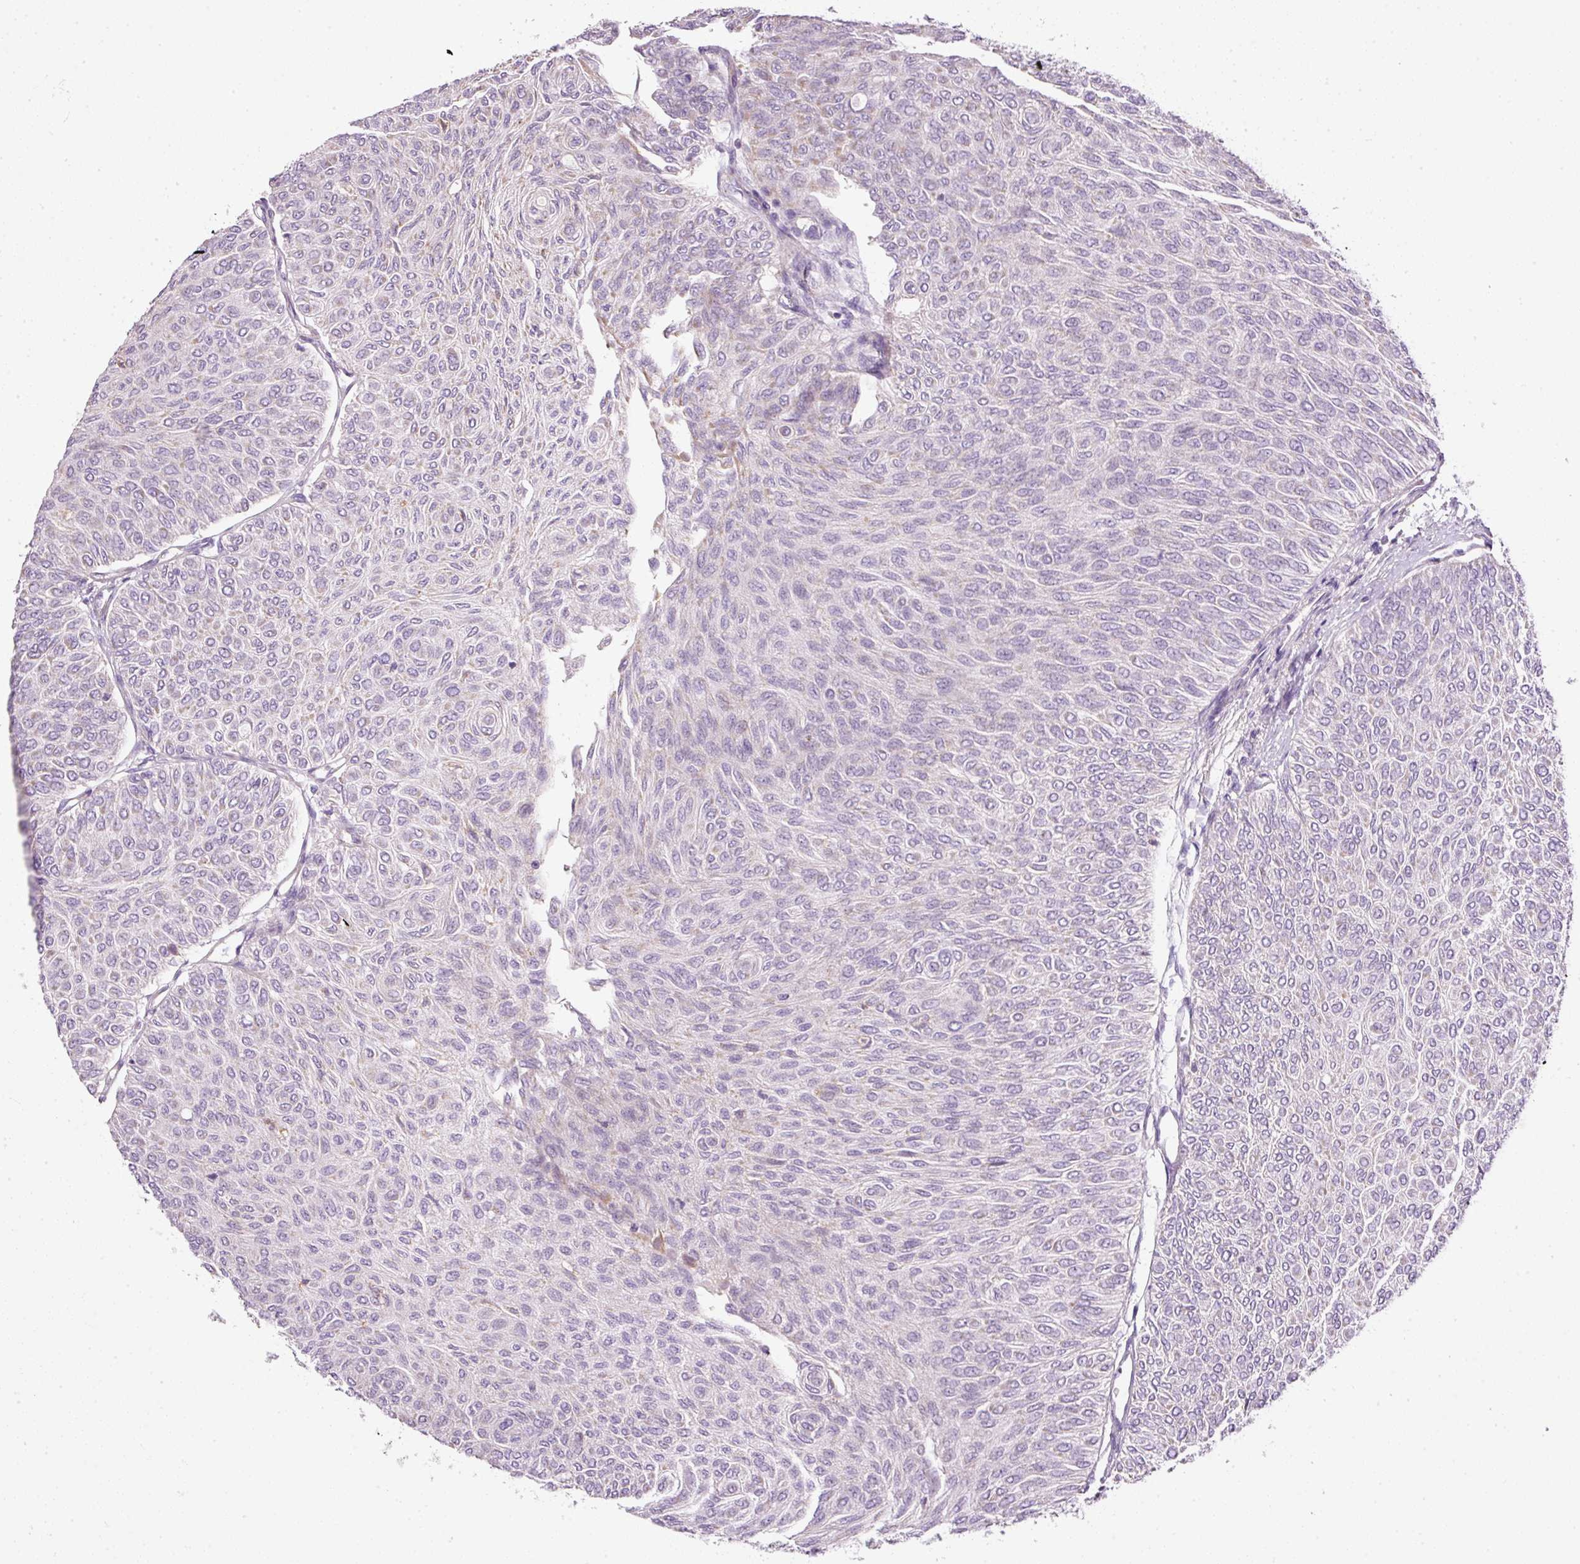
{"staining": {"intensity": "negative", "quantity": "none", "location": "none"}, "tissue": "urothelial cancer", "cell_type": "Tumor cells", "image_type": "cancer", "snomed": [{"axis": "morphology", "description": "Urothelial carcinoma, Low grade"}, {"axis": "topography", "description": "Urinary bladder"}], "caption": "Immunohistochemistry (IHC) photomicrograph of neoplastic tissue: human low-grade urothelial carcinoma stained with DAB reveals no significant protein expression in tumor cells.", "gene": "KPNA5", "patient": {"sex": "male", "age": 78}}